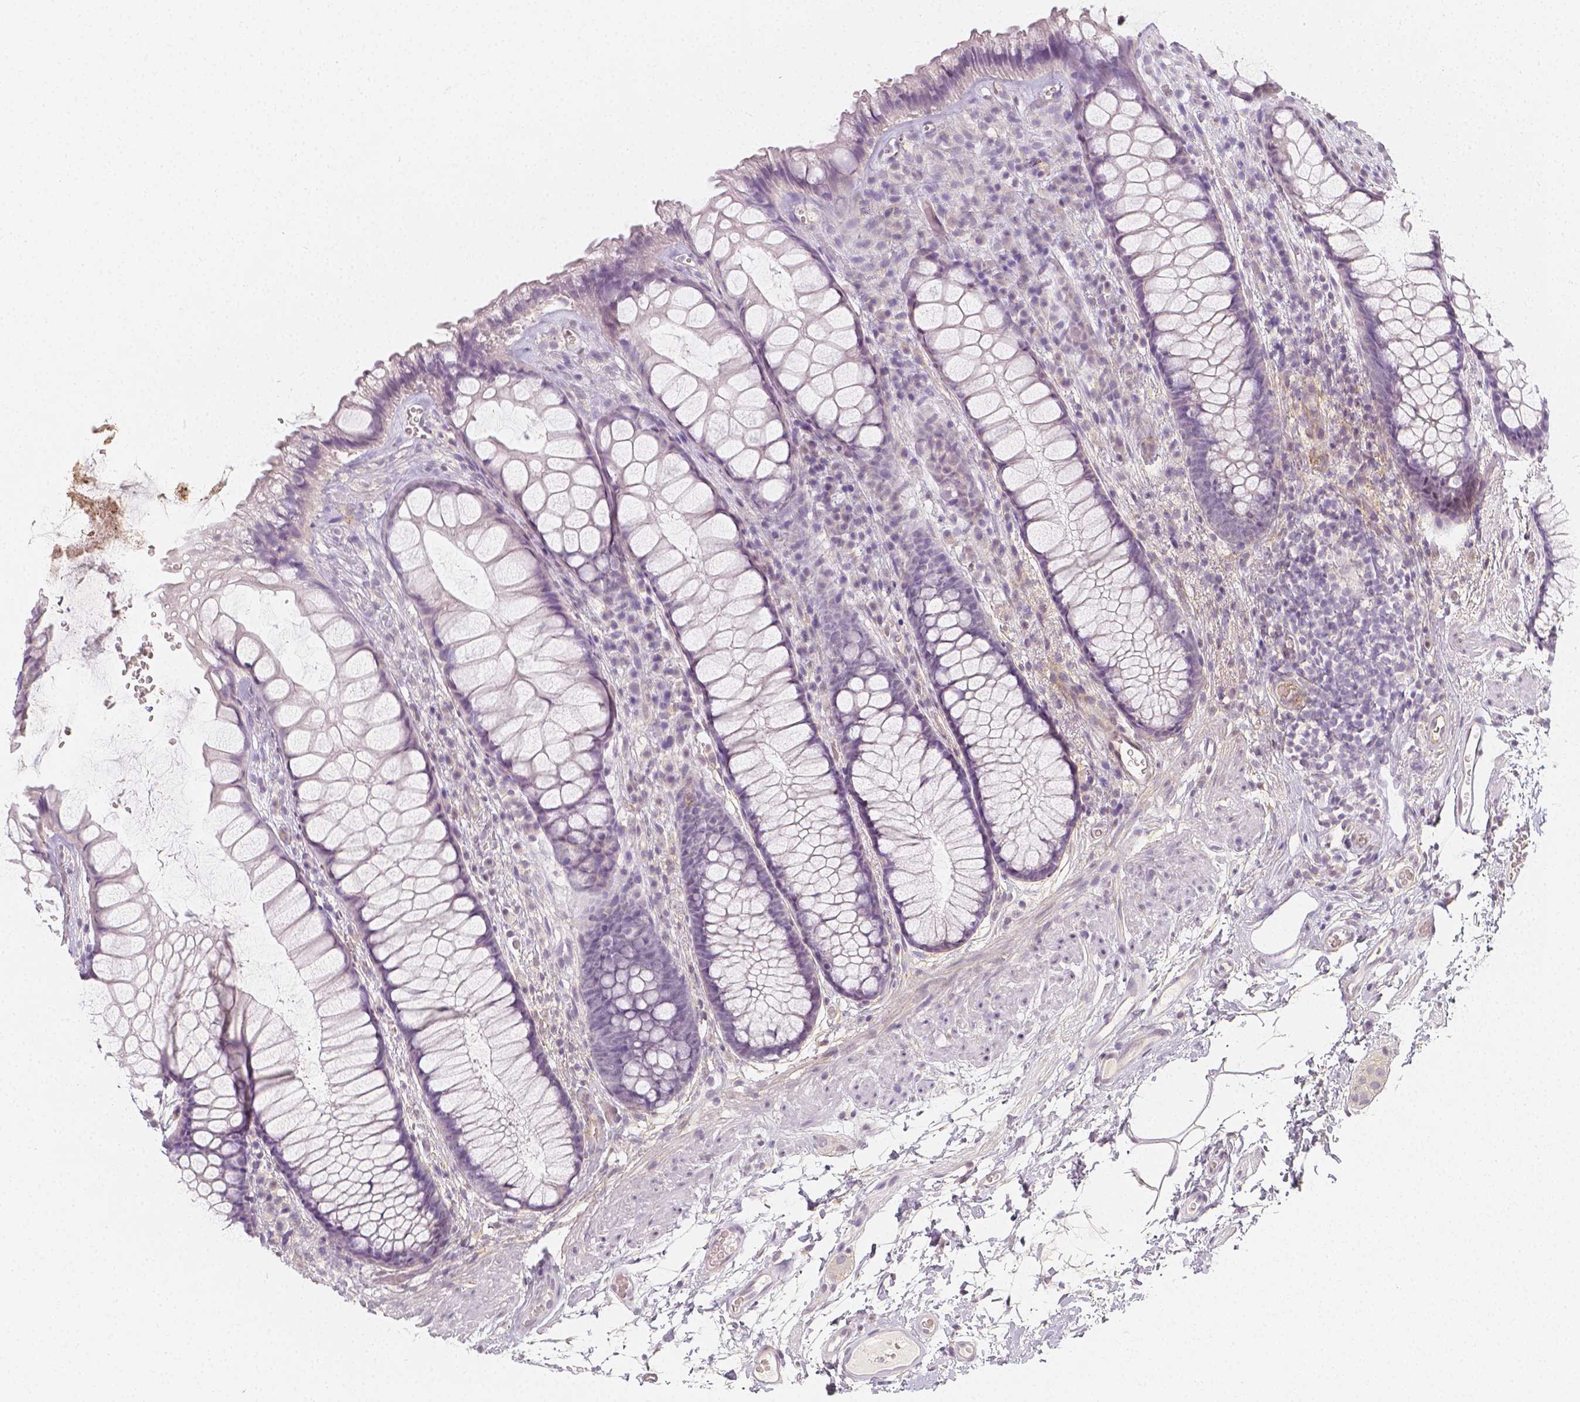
{"staining": {"intensity": "negative", "quantity": "none", "location": "none"}, "tissue": "rectum", "cell_type": "Glandular cells", "image_type": "normal", "snomed": [{"axis": "morphology", "description": "Normal tissue, NOS"}, {"axis": "topography", "description": "Rectum"}], "caption": "The IHC photomicrograph has no significant expression in glandular cells of rectum.", "gene": "THY1", "patient": {"sex": "female", "age": 62}}